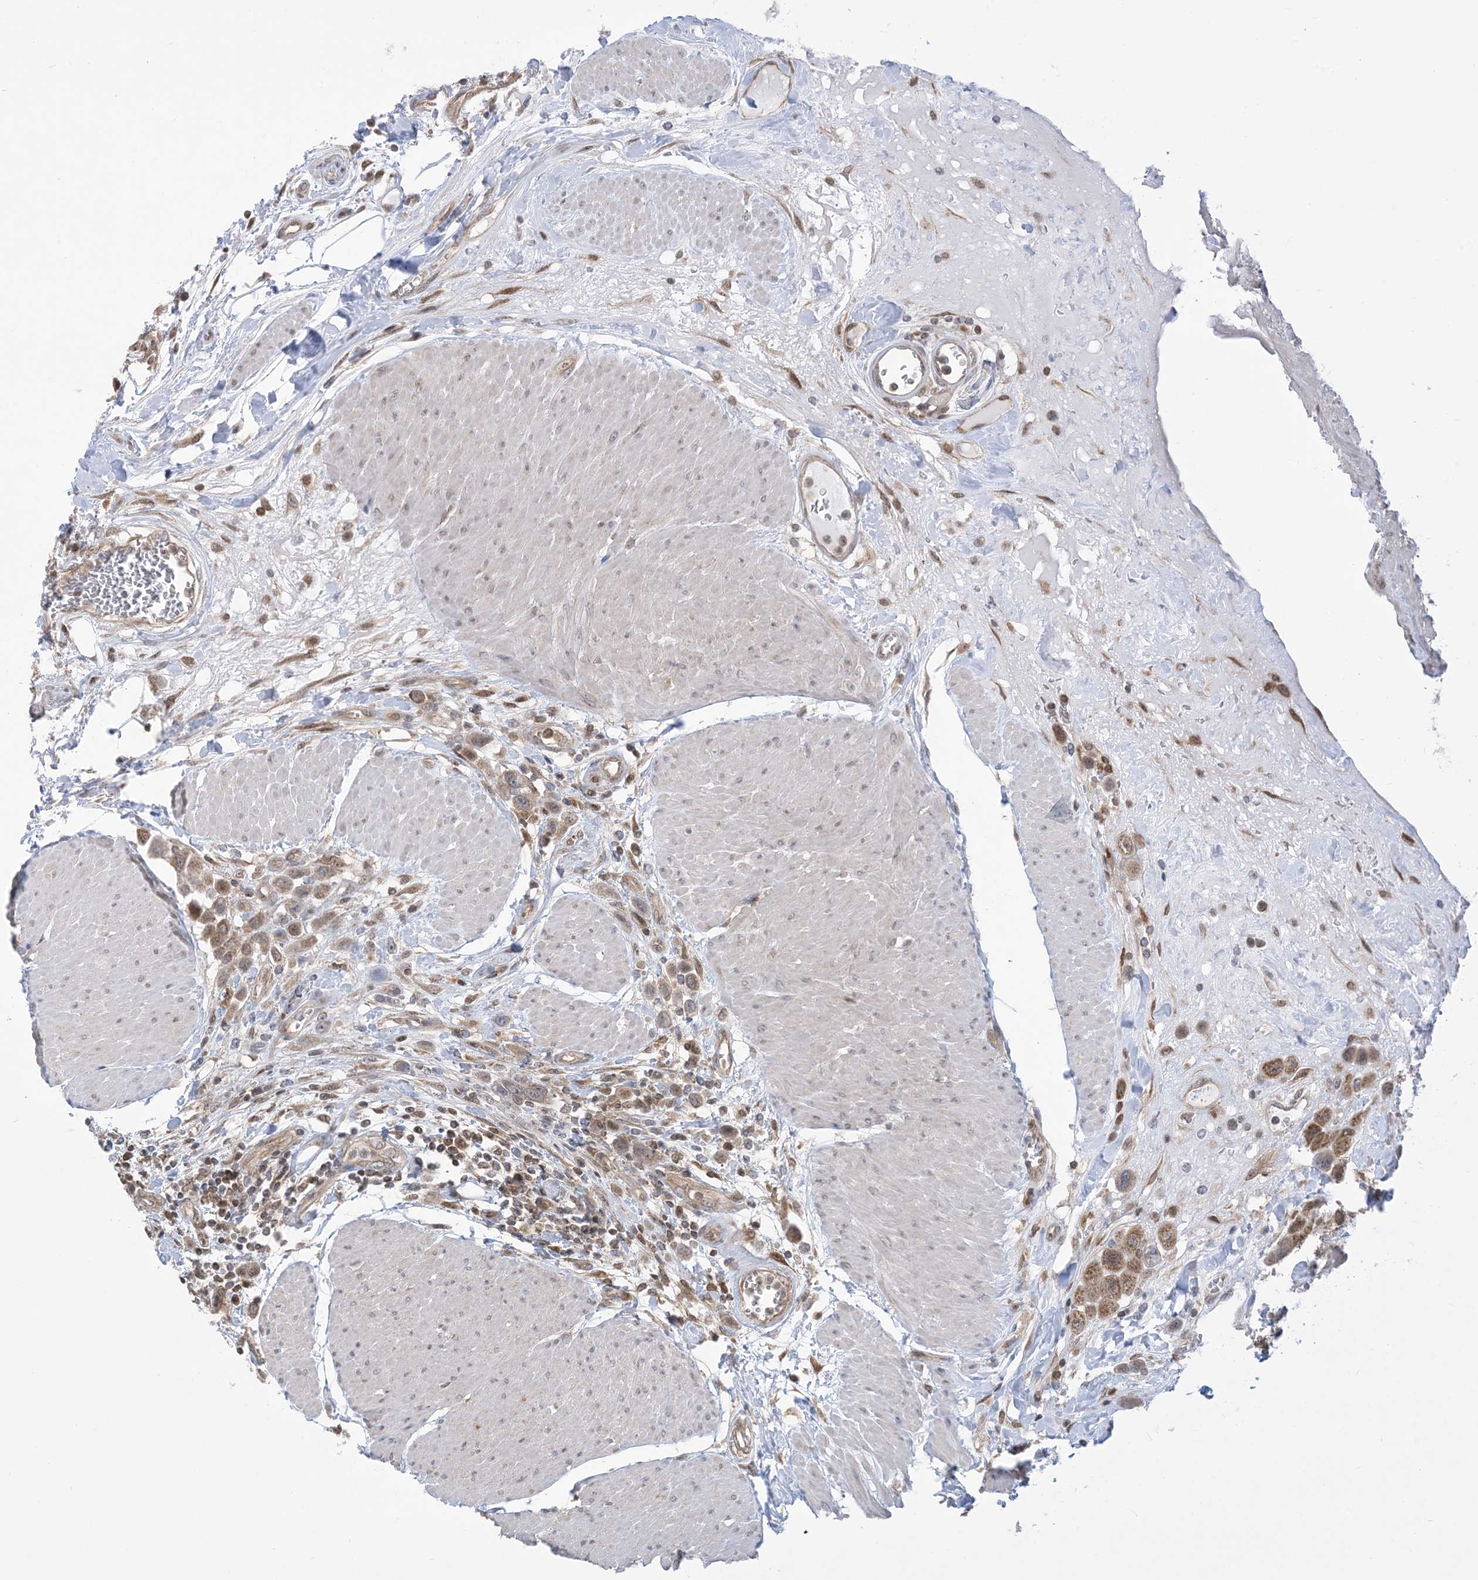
{"staining": {"intensity": "moderate", "quantity": ">75%", "location": "cytoplasmic/membranous"}, "tissue": "urothelial cancer", "cell_type": "Tumor cells", "image_type": "cancer", "snomed": [{"axis": "morphology", "description": "Urothelial carcinoma, High grade"}, {"axis": "topography", "description": "Urinary bladder"}], "caption": "Human high-grade urothelial carcinoma stained with a brown dye demonstrates moderate cytoplasmic/membranous positive expression in about >75% of tumor cells.", "gene": "CASP4", "patient": {"sex": "male", "age": 50}}